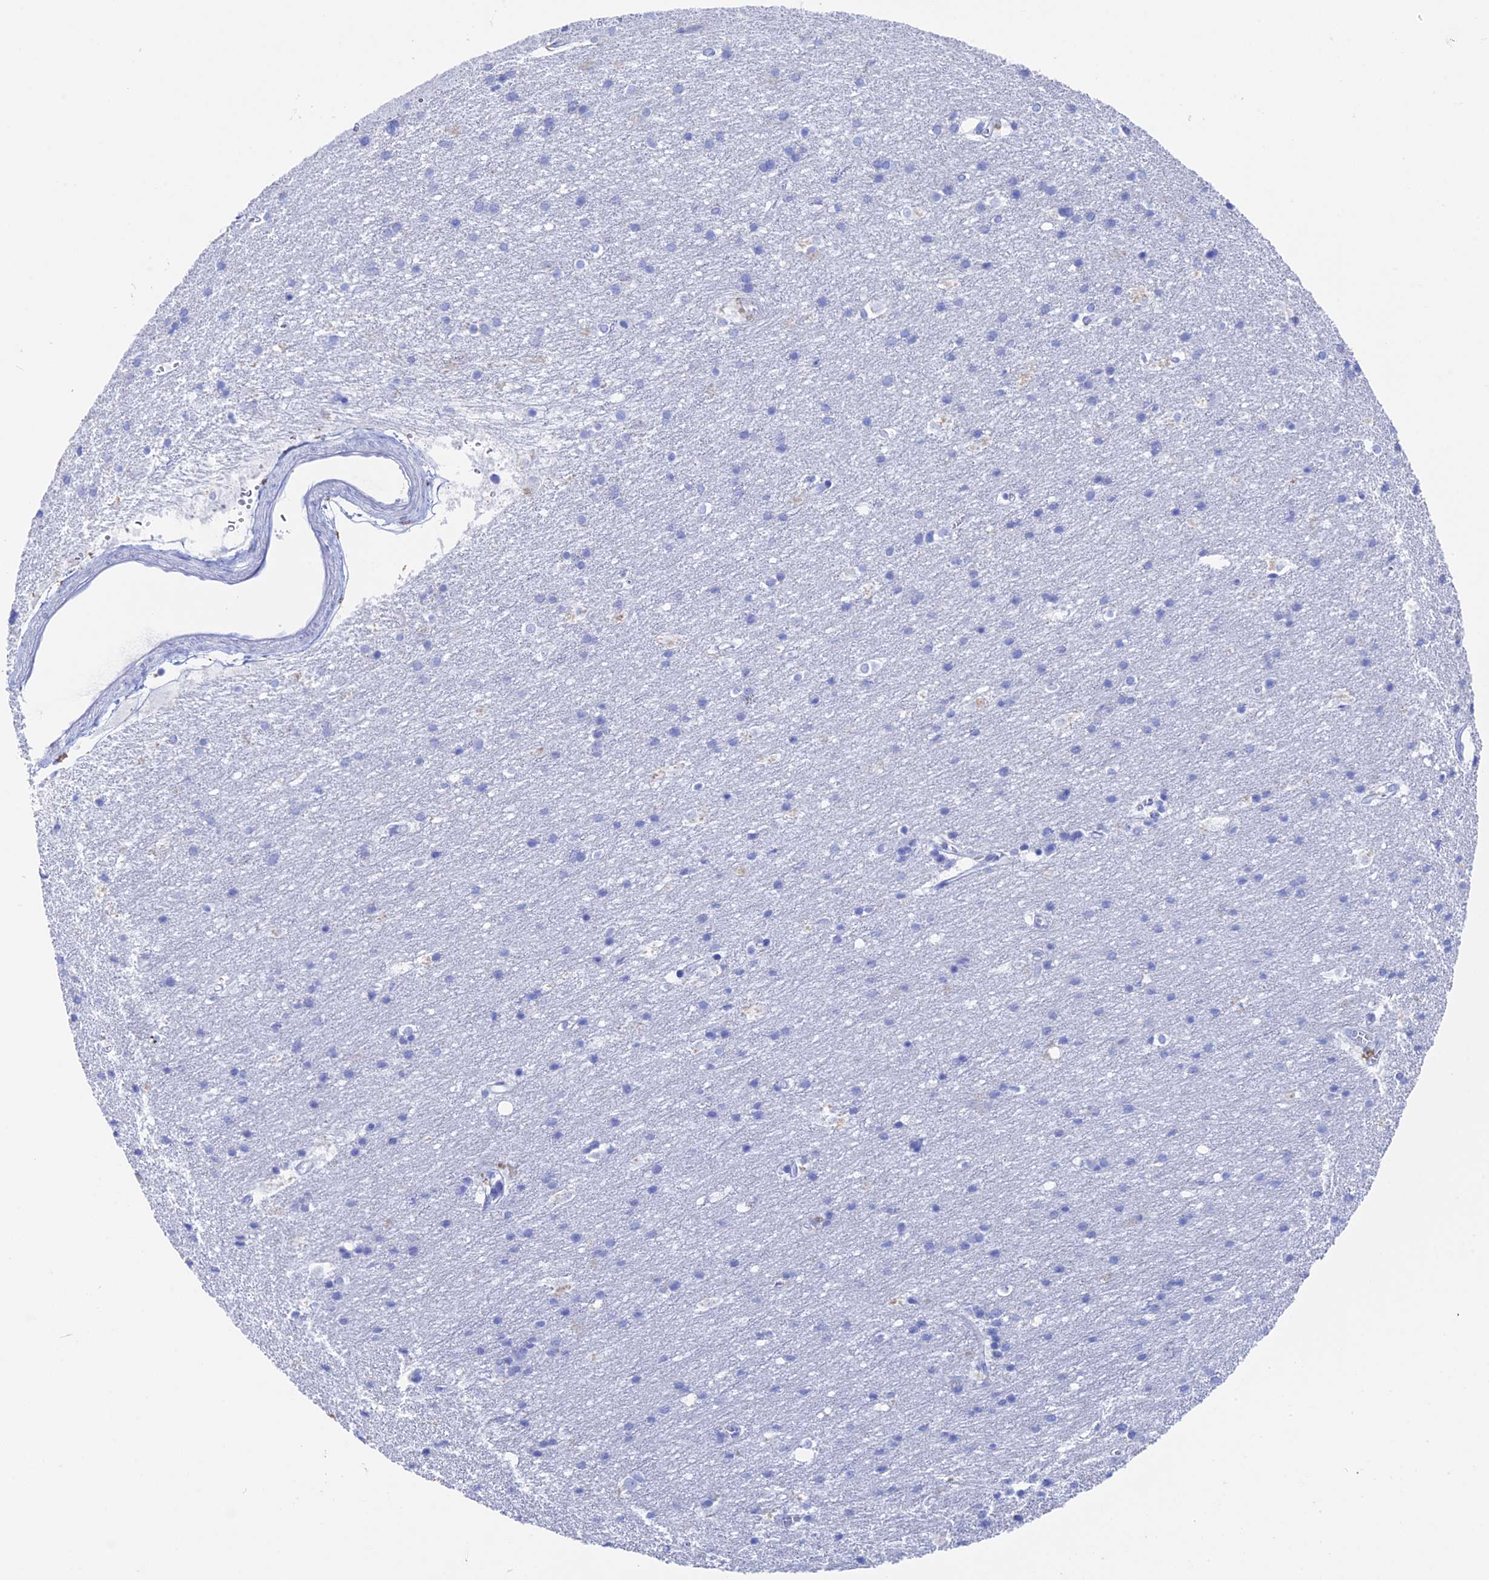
{"staining": {"intensity": "negative", "quantity": "none", "location": "none"}, "tissue": "cerebral cortex", "cell_type": "Endothelial cells", "image_type": "normal", "snomed": [{"axis": "morphology", "description": "Normal tissue, NOS"}, {"axis": "topography", "description": "Cerebral cortex"}], "caption": "DAB (3,3'-diaminobenzidine) immunohistochemical staining of normal human cerebral cortex reveals no significant positivity in endothelial cells.", "gene": "UNC119", "patient": {"sex": "male", "age": 54}}